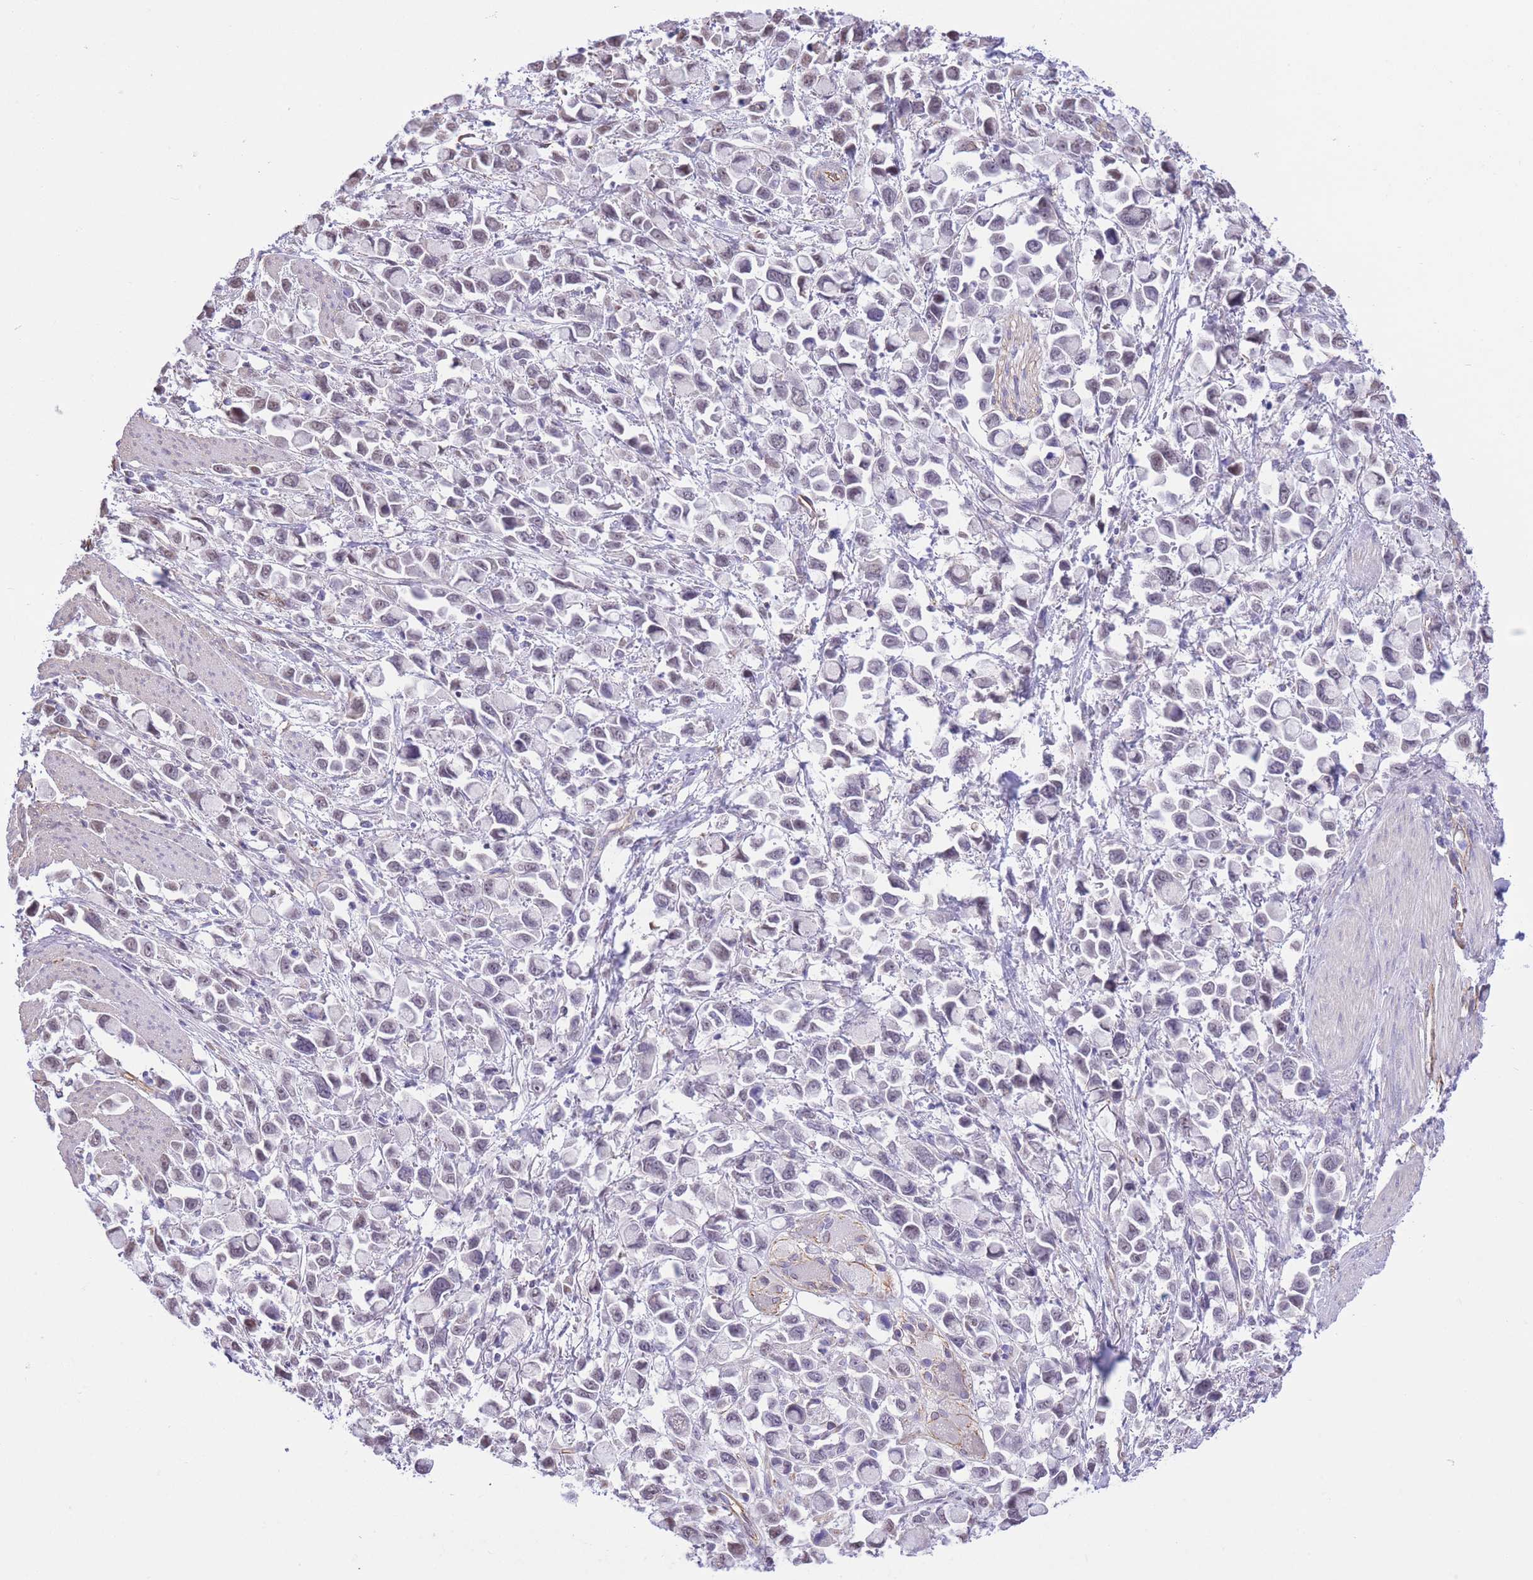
{"staining": {"intensity": "negative", "quantity": "none", "location": "none"}, "tissue": "stomach cancer", "cell_type": "Tumor cells", "image_type": "cancer", "snomed": [{"axis": "morphology", "description": "Adenocarcinoma, NOS"}, {"axis": "topography", "description": "Stomach"}], "caption": "Image shows no significant protein expression in tumor cells of stomach cancer (adenocarcinoma).", "gene": "PSG8", "patient": {"sex": "female", "age": 81}}